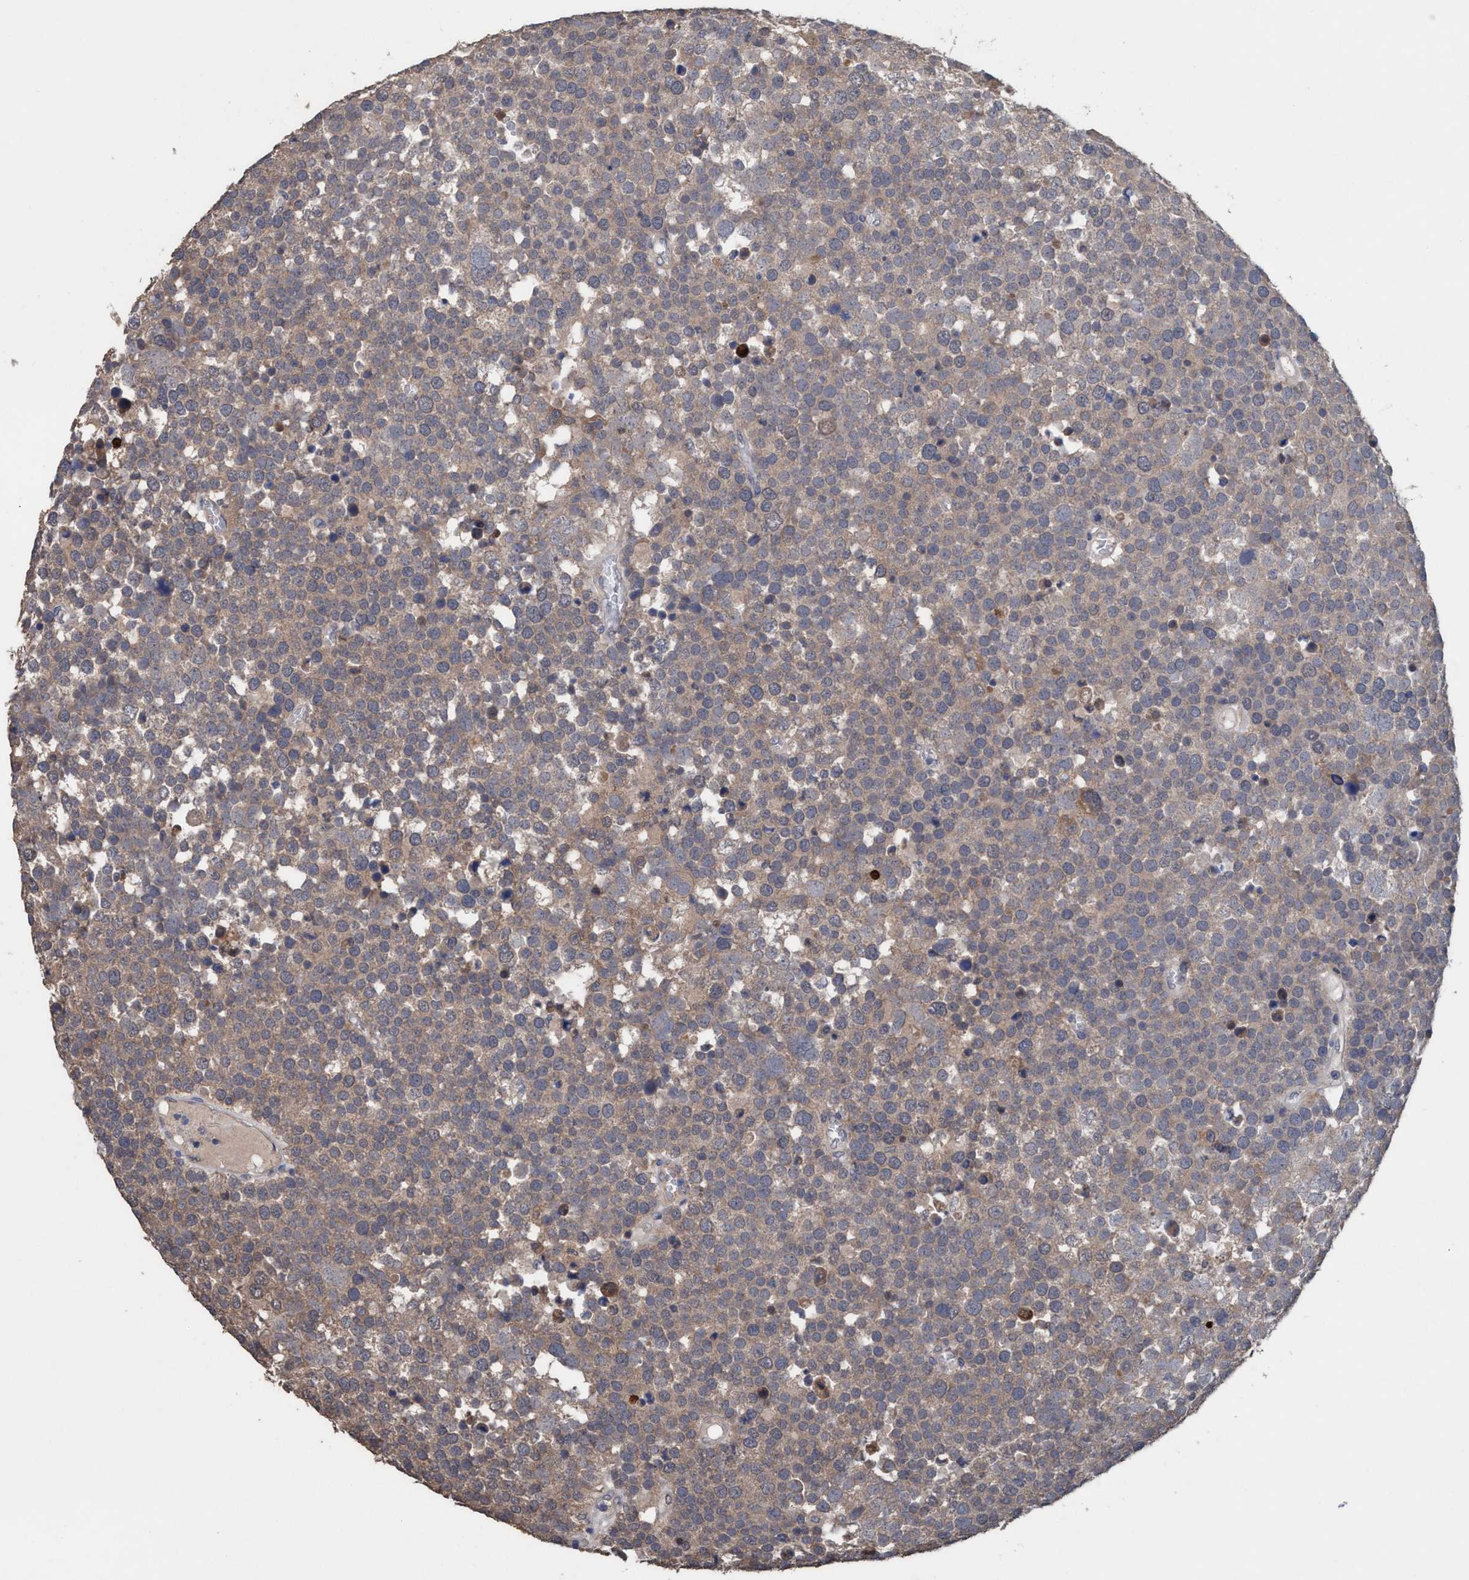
{"staining": {"intensity": "weak", "quantity": ">75%", "location": "cytoplasmic/membranous"}, "tissue": "testis cancer", "cell_type": "Tumor cells", "image_type": "cancer", "snomed": [{"axis": "morphology", "description": "Seminoma, NOS"}, {"axis": "topography", "description": "Testis"}], "caption": "A low amount of weak cytoplasmic/membranous staining is appreciated in approximately >75% of tumor cells in testis seminoma tissue. (DAB = brown stain, brightfield microscopy at high magnification).", "gene": "GLOD4", "patient": {"sex": "male", "age": 71}}